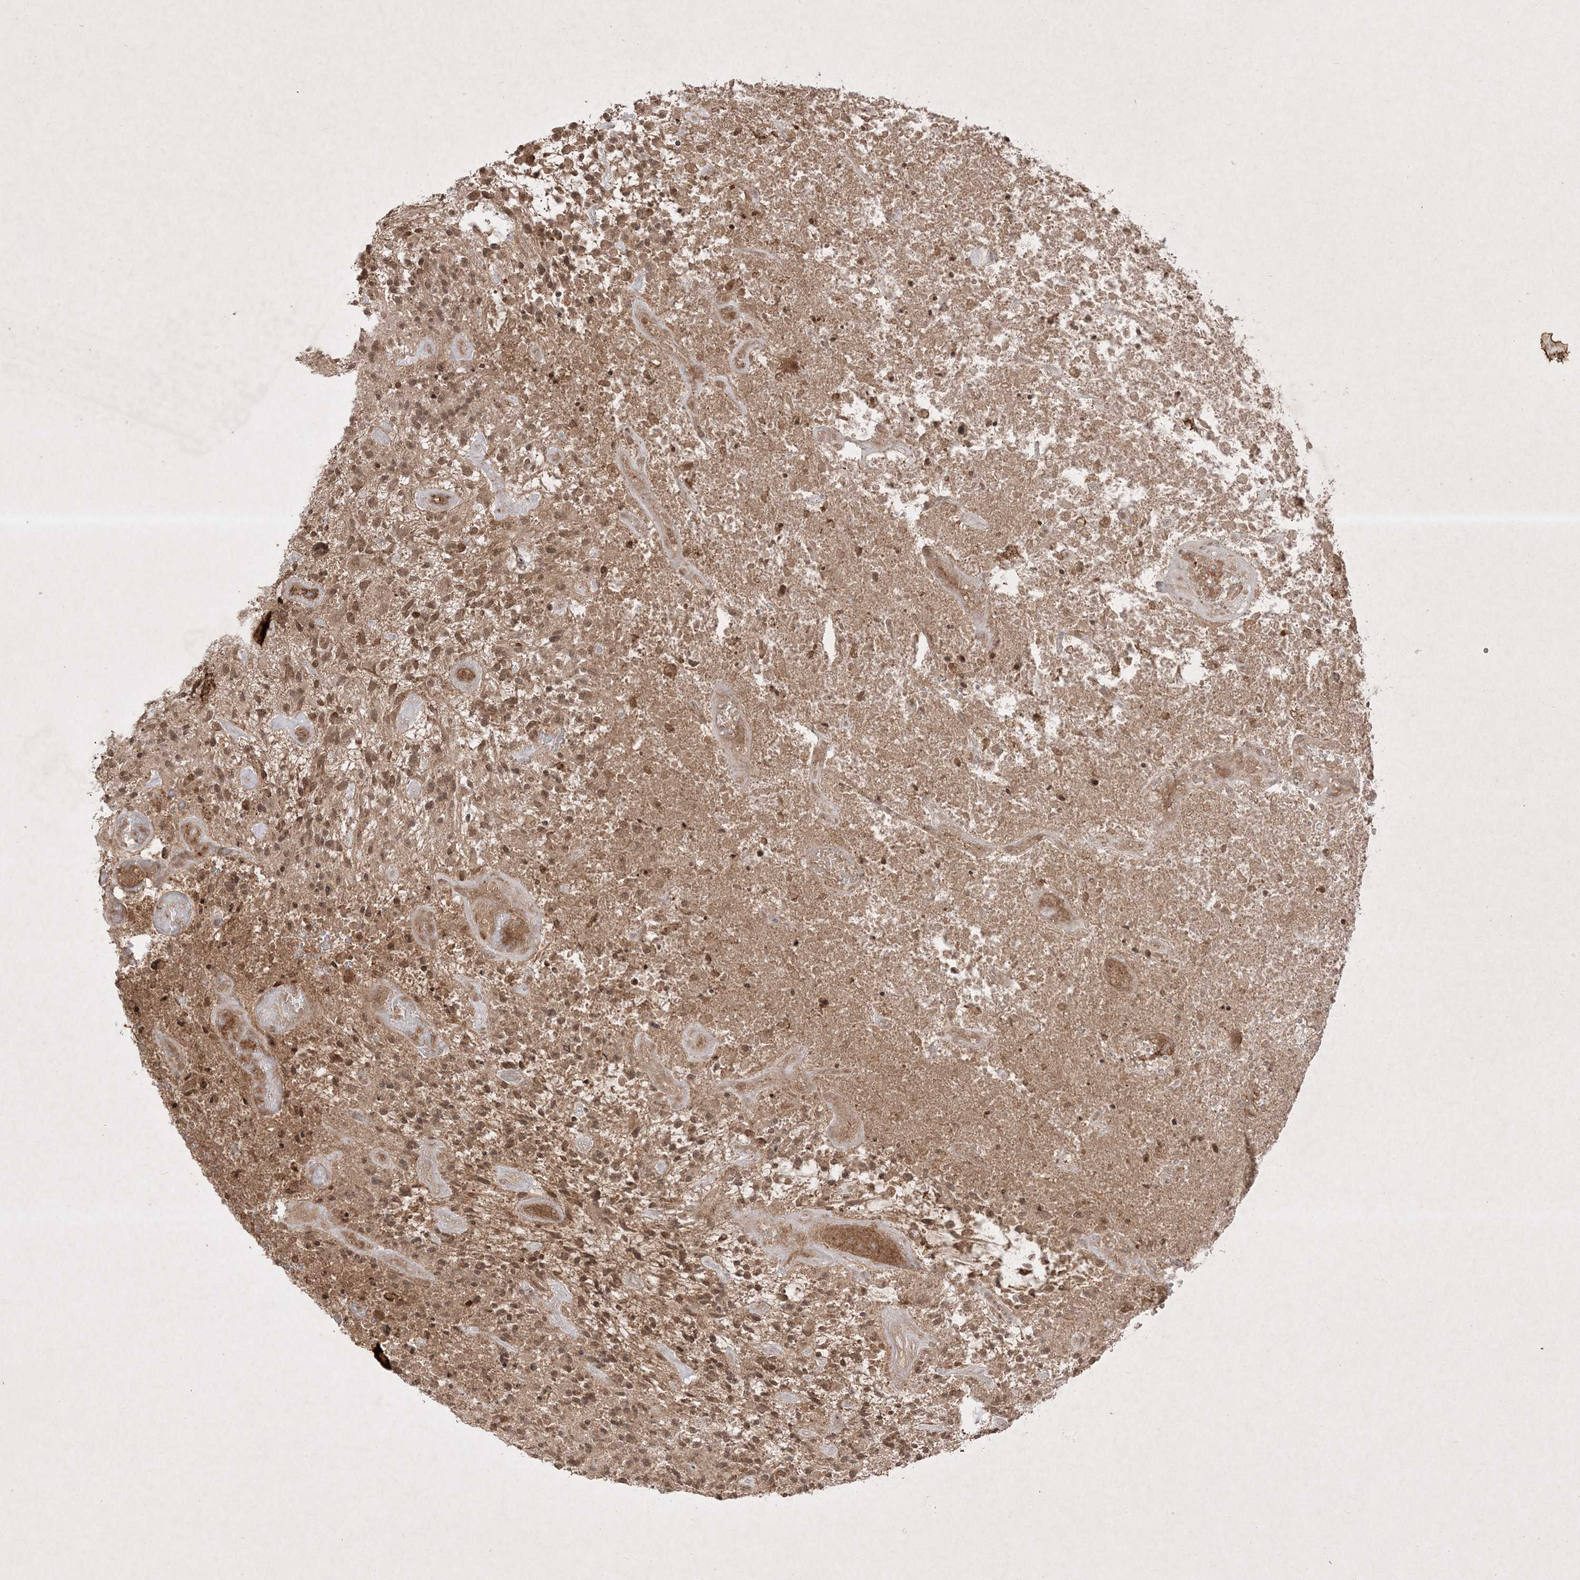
{"staining": {"intensity": "moderate", "quantity": ">75%", "location": "cytoplasmic/membranous,nuclear"}, "tissue": "glioma", "cell_type": "Tumor cells", "image_type": "cancer", "snomed": [{"axis": "morphology", "description": "Glioma, malignant, High grade"}, {"axis": "topography", "description": "Brain"}], "caption": "Glioma stained with immunohistochemistry exhibits moderate cytoplasmic/membranous and nuclear staining in approximately >75% of tumor cells. (brown staining indicates protein expression, while blue staining denotes nuclei).", "gene": "PTK6", "patient": {"sex": "male", "age": 47}}